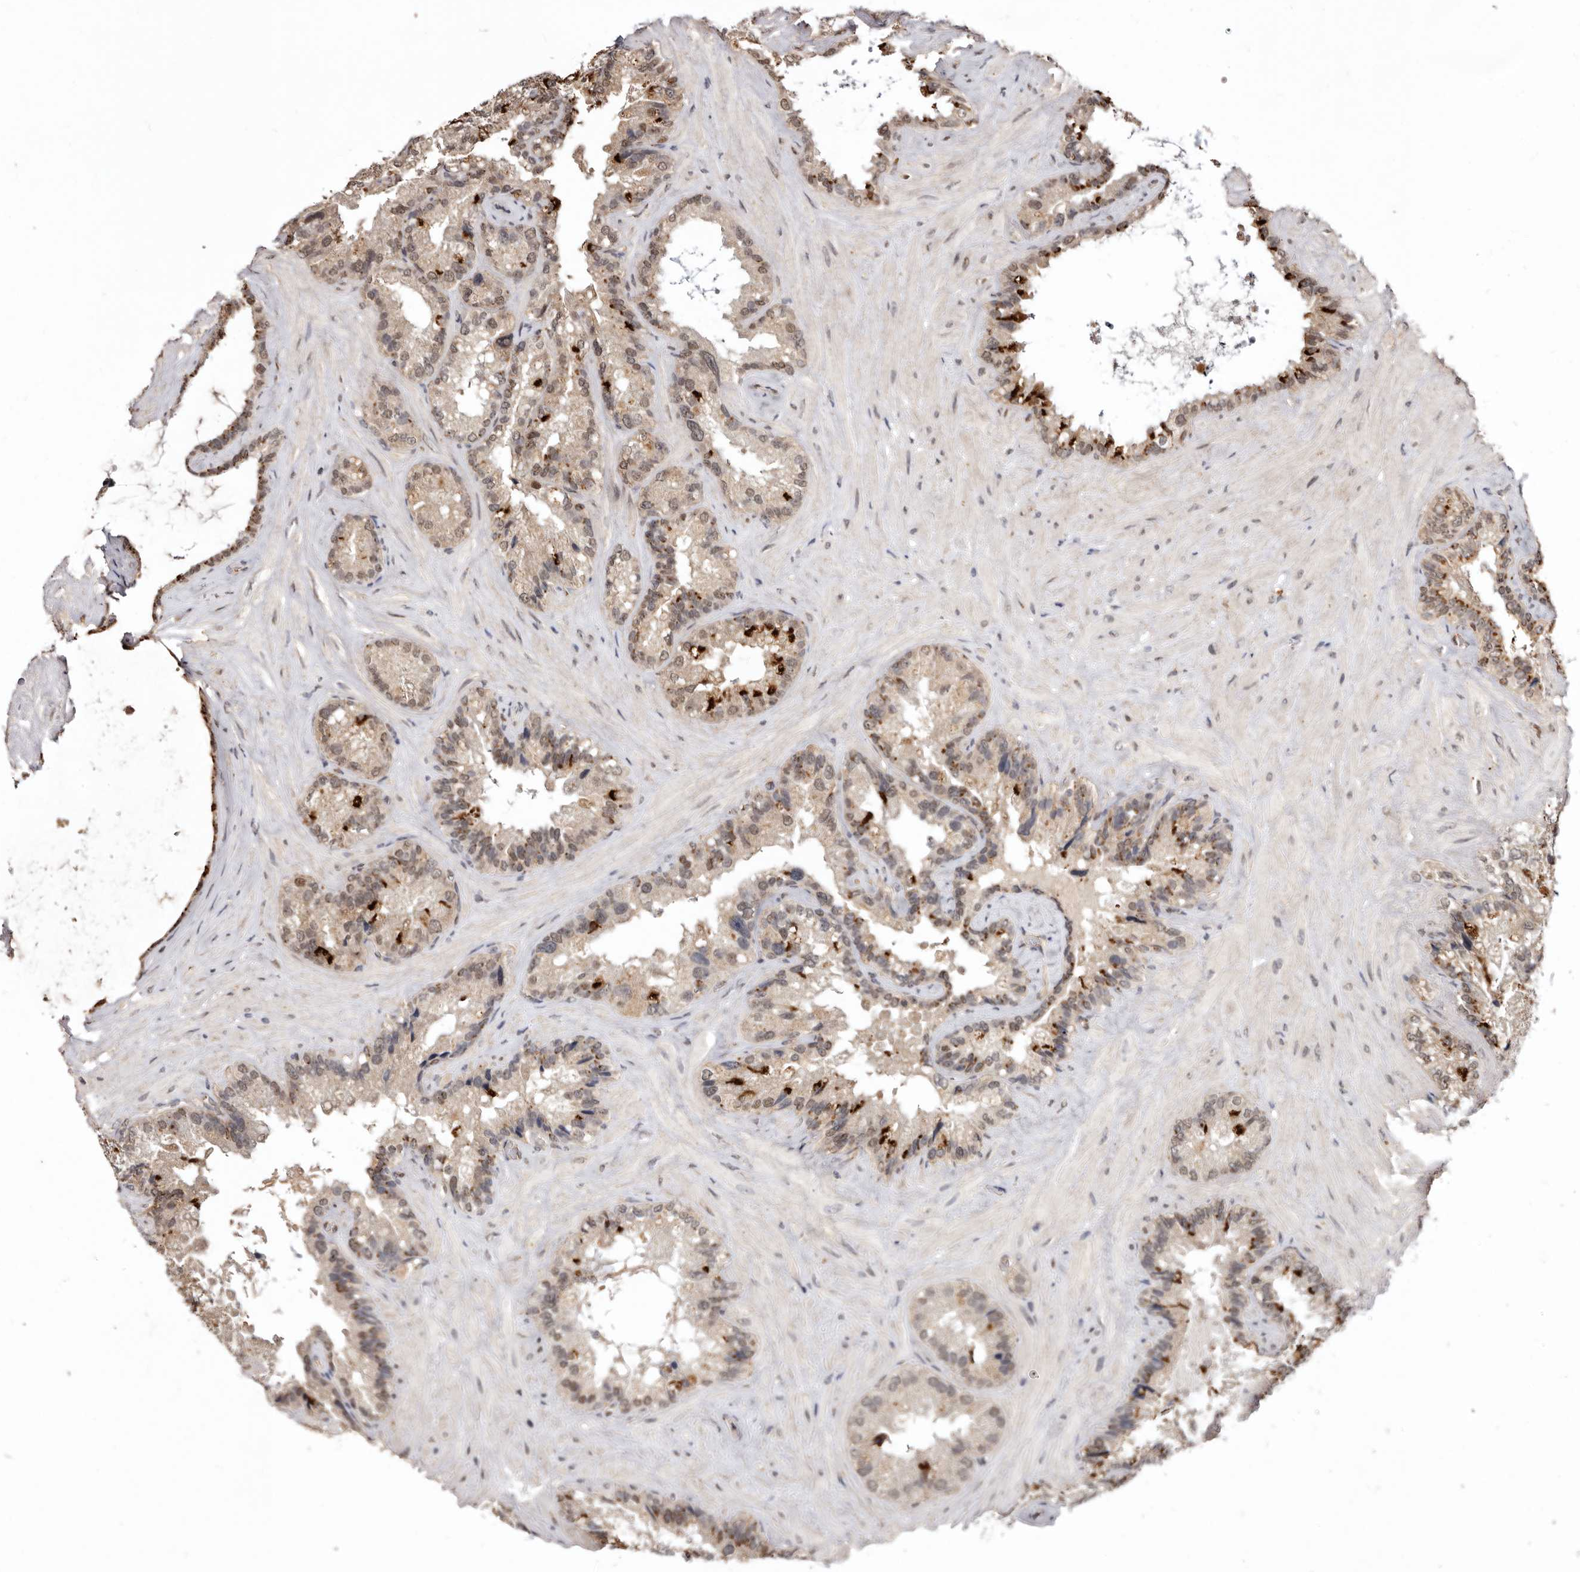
{"staining": {"intensity": "moderate", "quantity": ">75%", "location": "cytoplasmic/membranous,nuclear"}, "tissue": "seminal vesicle", "cell_type": "Glandular cells", "image_type": "normal", "snomed": [{"axis": "morphology", "description": "Normal tissue, NOS"}, {"axis": "topography", "description": "Prostate"}, {"axis": "topography", "description": "Seminal veicle"}], "caption": "Moderate cytoplasmic/membranous,nuclear protein expression is seen in approximately >75% of glandular cells in seminal vesicle.", "gene": "NOTCH1", "patient": {"sex": "male", "age": 68}}